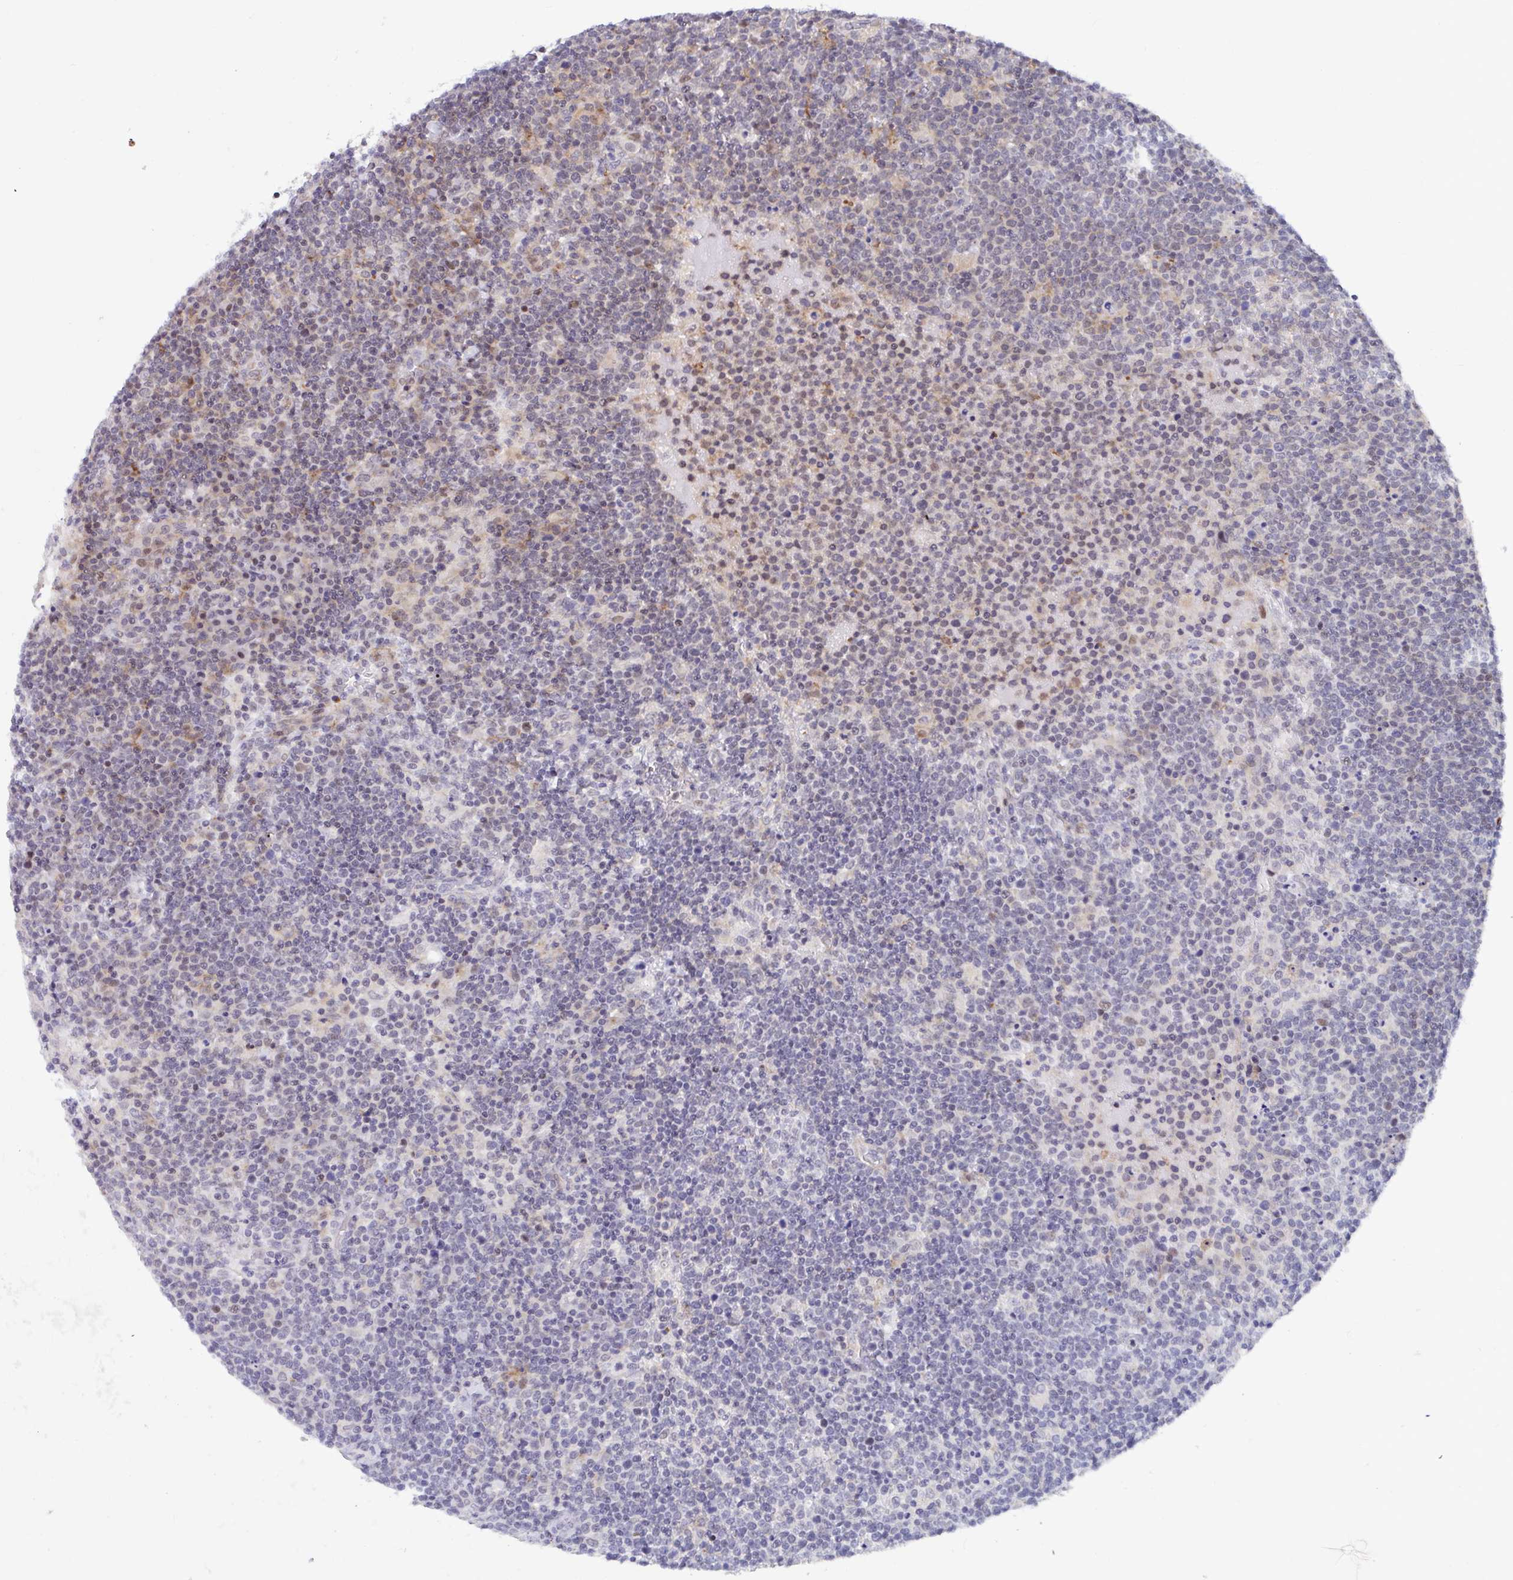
{"staining": {"intensity": "negative", "quantity": "none", "location": "none"}, "tissue": "lymphoma", "cell_type": "Tumor cells", "image_type": "cancer", "snomed": [{"axis": "morphology", "description": "Malignant lymphoma, non-Hodgkin's type, High grade"}, {"axis": "topography", "description": "Lymph node"}], "caption": "The immunohistochemistry (IHC) histopathology image has no significant staining in tumor cells of high-grade malignant lymphoma, non-Hodgkin's type tissue.", "gene": "WDR72", "patient": {"sex": "male", "age": 61}}